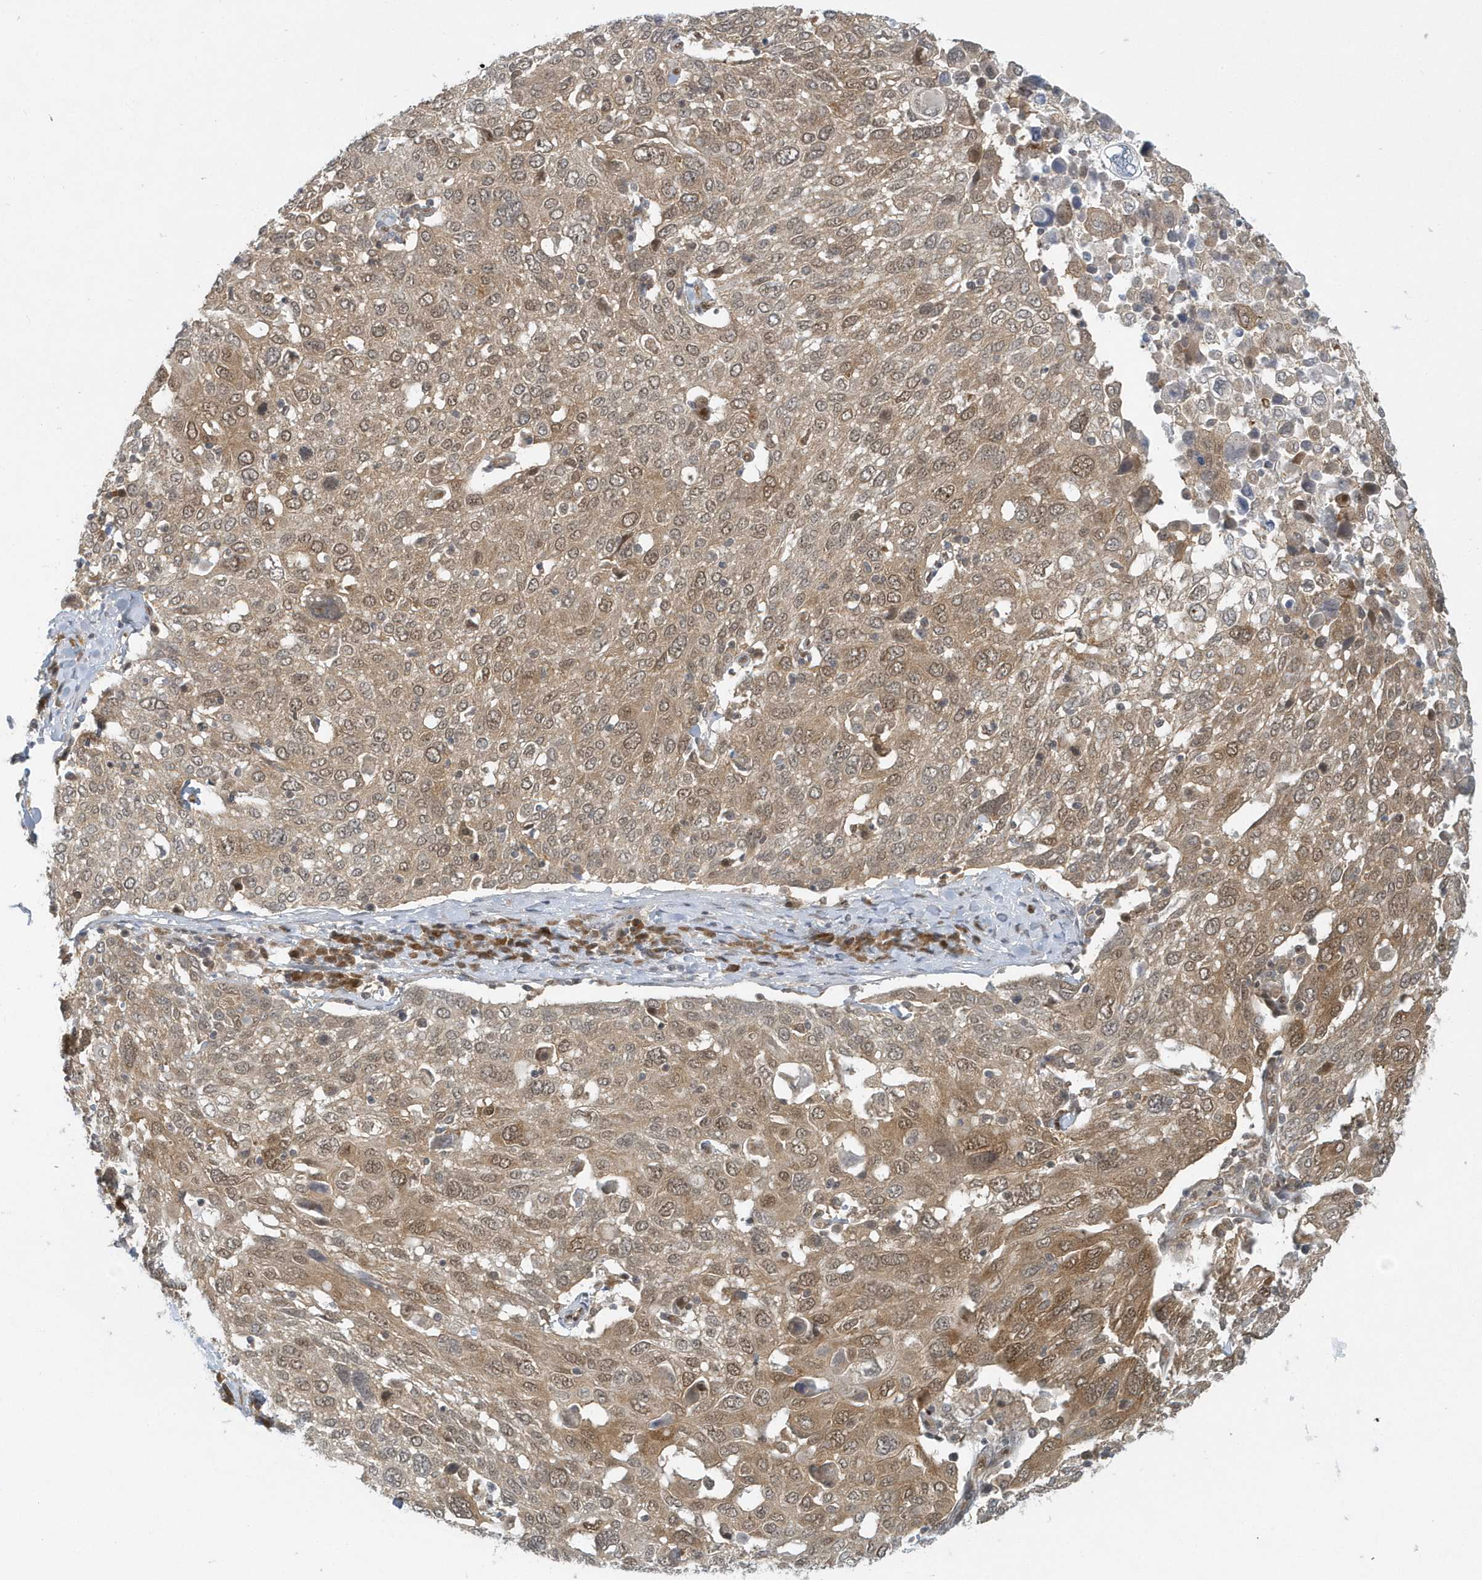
{"staining": {"intensity": "moderate", "quantity": ">75%", "location": "cytoplasmic/membranous,nuclear"}, "tissue": "lung cancer", "cell_type": "Tumor cells", "image_type": "cancer", "snomed": [{"axis": "morphology", "description": "Squamous cell carcinoma, NOS"}, {"axis": "topography", "description": "Lung"}], "caption": "Immunohistochemistry (IHC) of human lung squamous cell carcinoma displays medium levels of moderate cytoplasmic/membranous and nuclear expression in about >75% of tumor cells.", "gene": "ATG4A", "patient": {"sex": "male", "age": 65}}